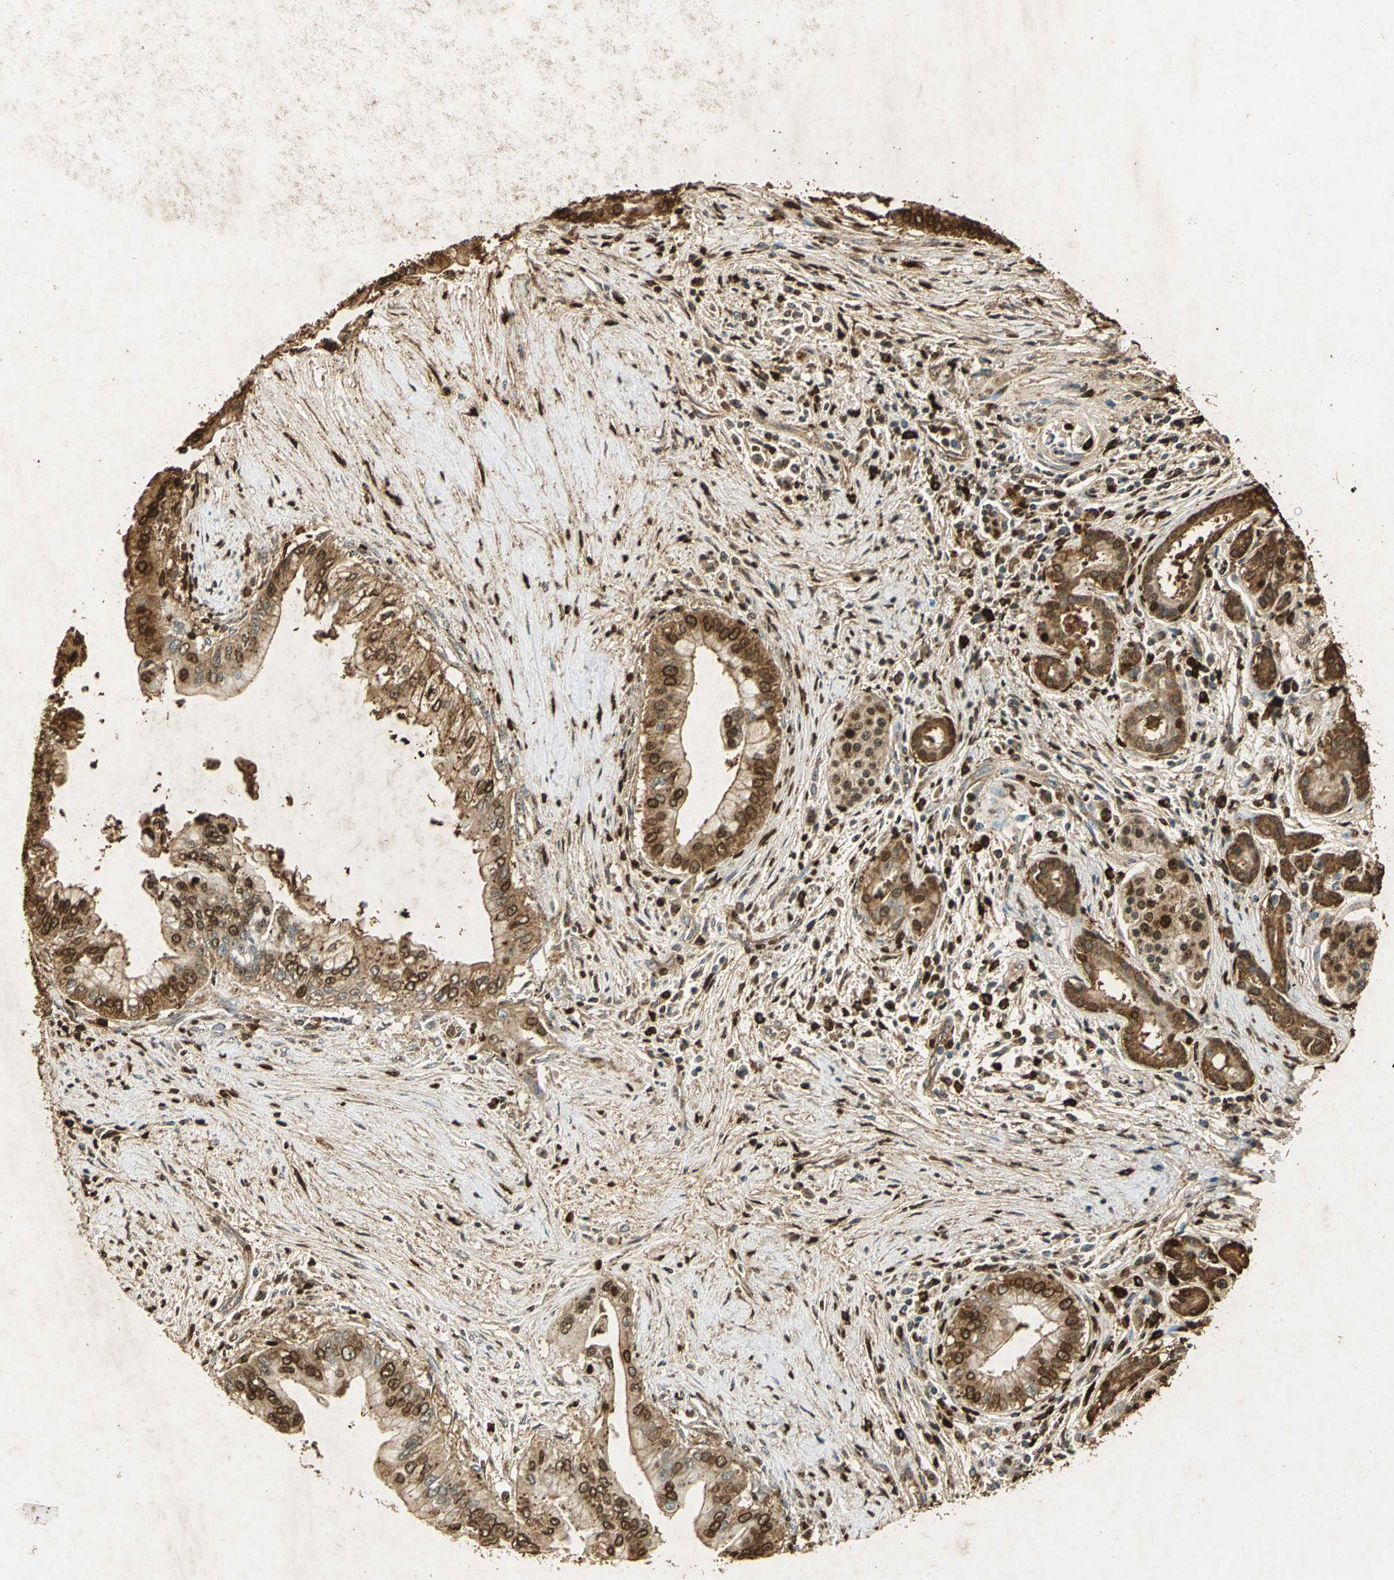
{"staining": {"intensity": "moderate", "quantity": ">75%", "location": "cytoplasmic/membranous,nuclear"}, "tissue": "pancreatic cancer", "cell_type": "Tumor cells", "image_type": "cancer", "snomed": [{"axis": "morphology", "description": "Adenocarcinoma, NOS"}, {"axis": "topography", "description": "Pancreas"}], "caption": "Brown immunohistochemical staining in adenocarcinoma (pancreatic) exhibits moderate cytoplasmic/membranous and nuclear staining in about >75% of tumor cells. (IHC, brightfield microscopy, high magnification).", "gene": "ANXA4", "patient": {"sex": "male", "age": 59}}